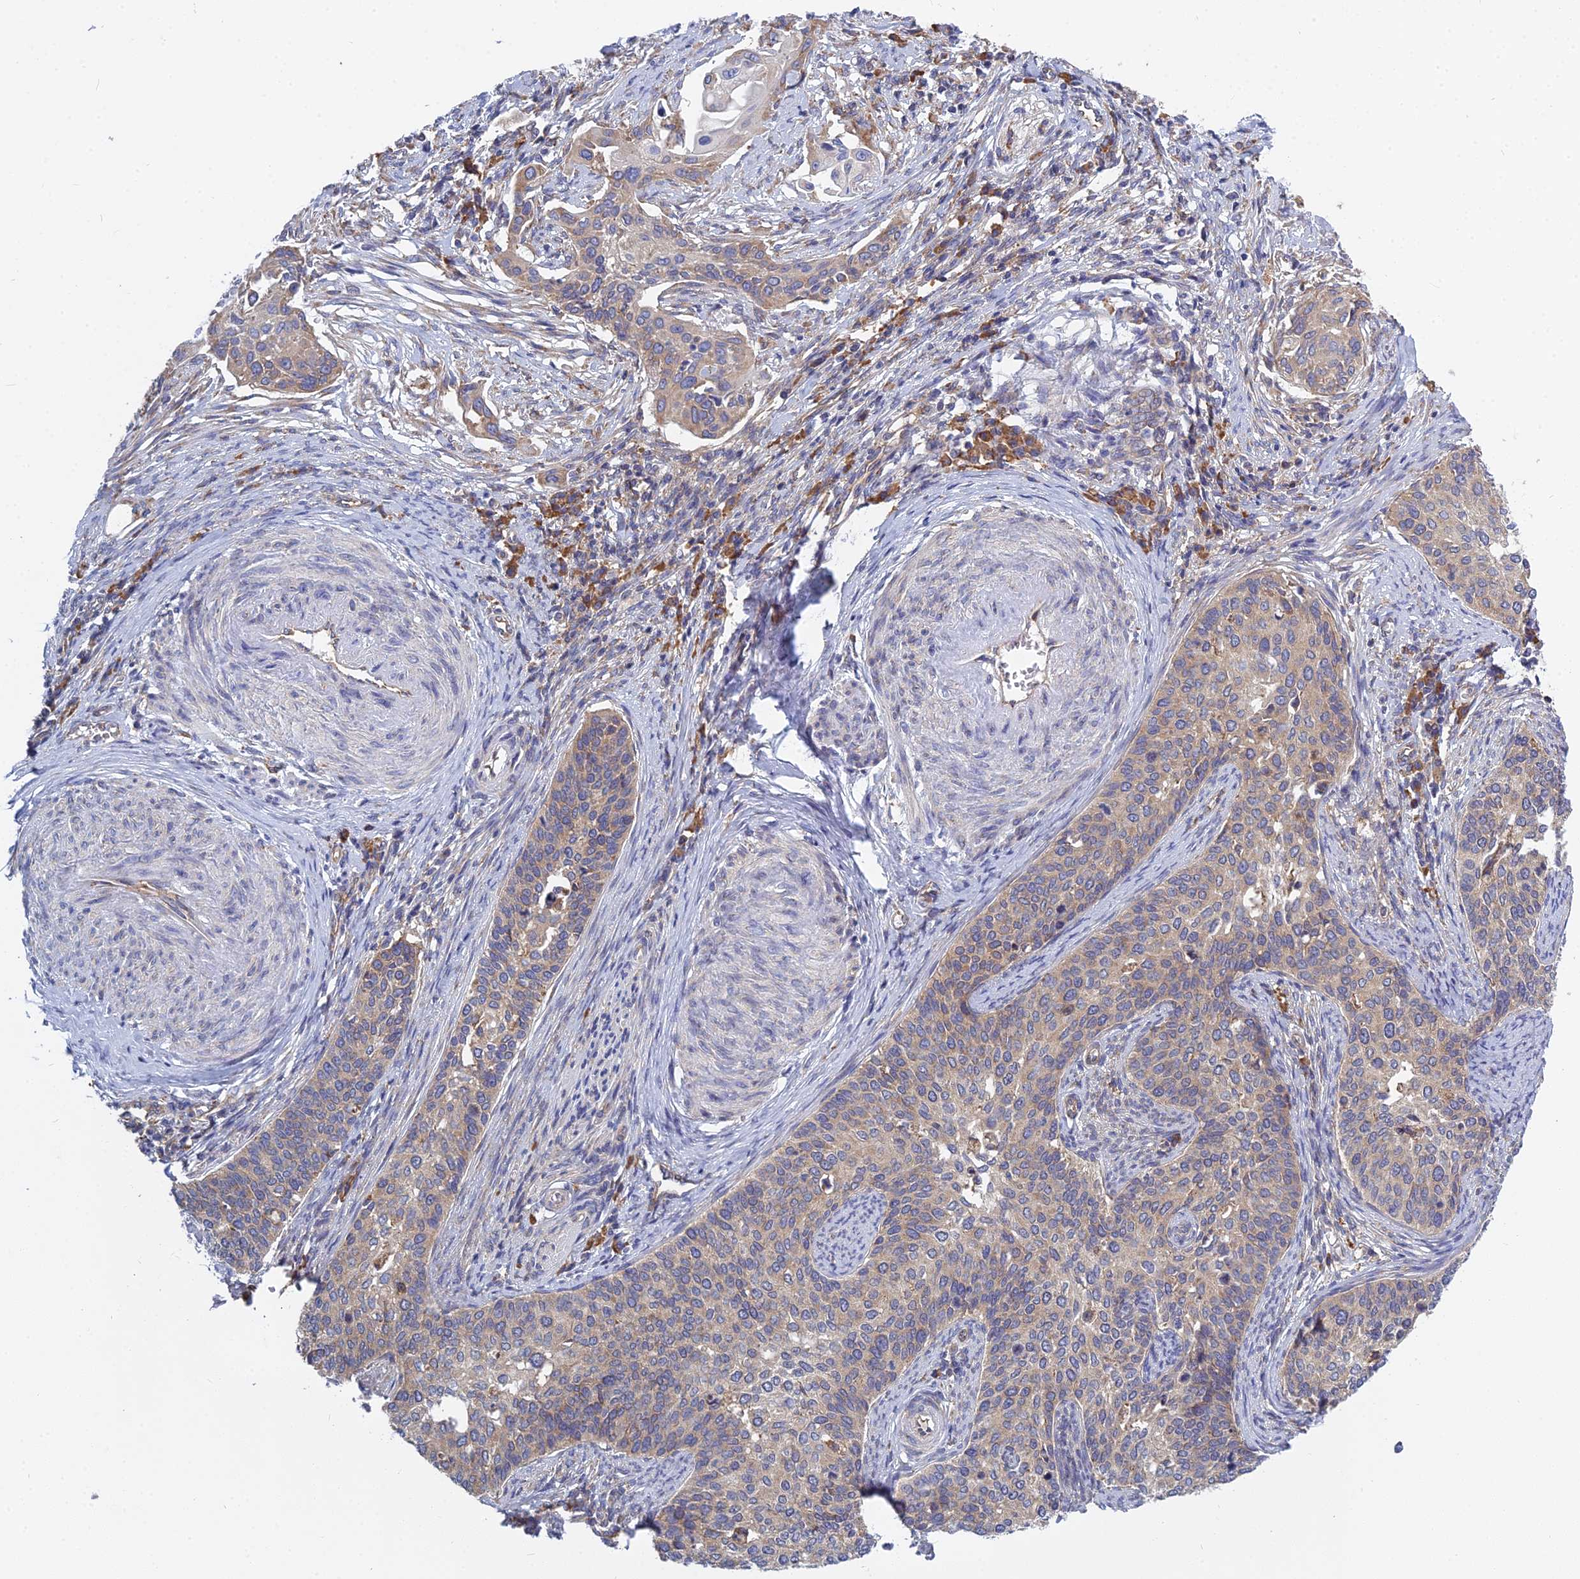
{"staining": {"intensity": "weak", "quantity": "25%-75%", "location": "cytoplasmic/membranous"}, "tissue": "cervical cancer", "cell_type": "Tumor cells", "image_type": "cancer", "snomed": [{"axis": "morphology", "description": "Squamous cell carcinoma, NOS"}, {"axis": "topography", "description": "Cervix"}], "caption": "A photomicrograph of human cervical cancer stained for a protein demonstrates weak cytoplasmic/membranous brown staining in tumor cells.", "gene": "KIAA1143", "patient": {"sex": "female", "age": 44}}